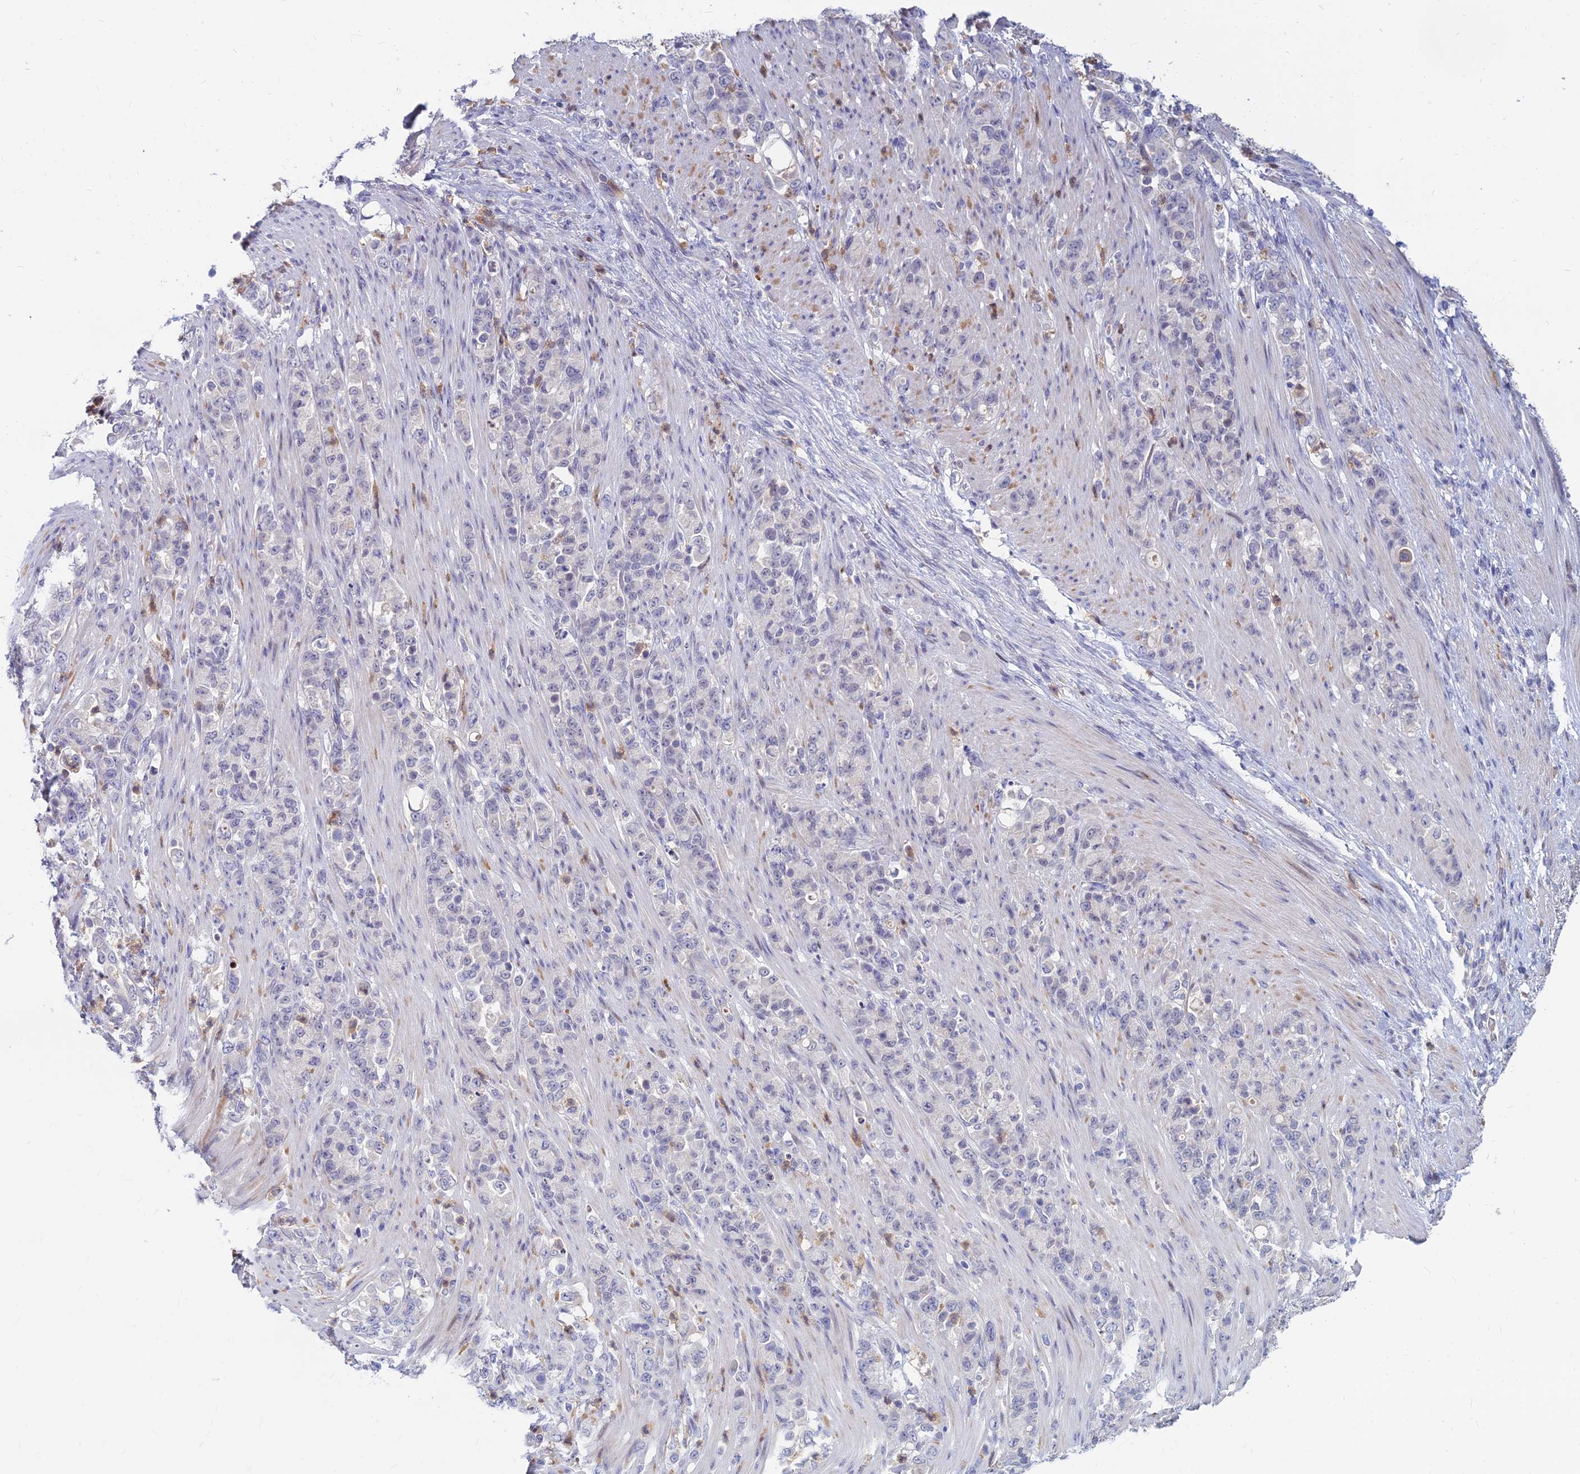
{"staining": {"intensity": "negative", "quantity": "none", "location": "none"}, "tissue": "stomach cancer", "cell_type": "Tumor cells", "image_type": "cancer", "snomed": [{"axis": "morphology", "description": "Normal tissue, NOS"}, {"axis": "morphology", "description": "Adenocarcinoma, NOS"}, {"axis": "topography", "description": "Stomach"}], "caption": "A high-resolution micrograph shows IHC staining of stomach cancer (adenocarcinoma), which displays no significant expression in tumor cells. (Brightfield microscopy of DAB immunohistochemistry (IHC) at high magnification).", "gene": "GOLGA6D", "patient": {"sex": "female", "age": 79}}